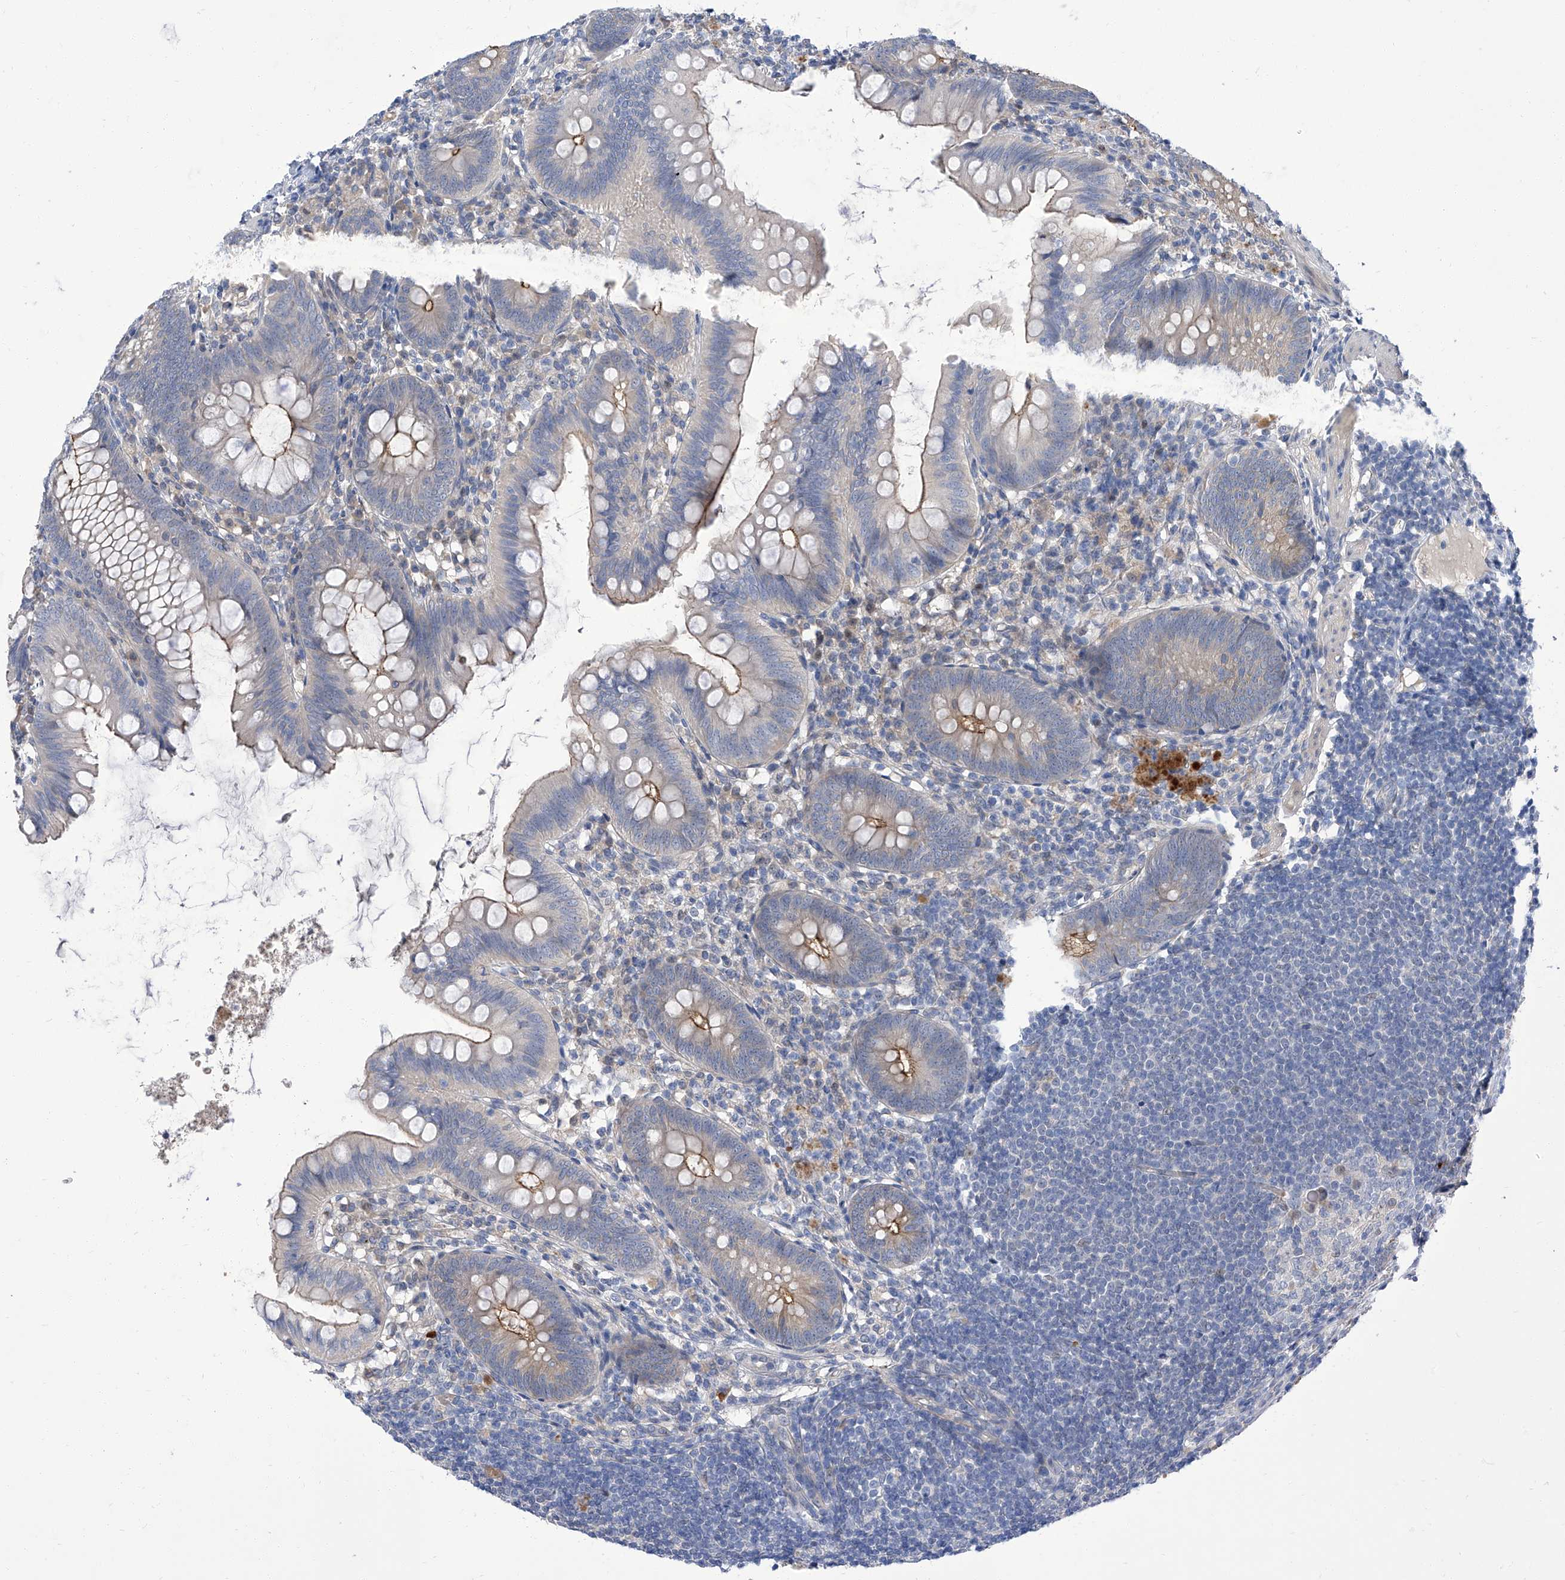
{"staining": {"intensity": "moderate", "quantity": "25%-75%", "location": "cytoplasmic/membranous"}, "tissue": "appendix", "cell_type": "Glandular cells", "image_type": "normal", "snomed": [{"axis": "morphology", "description": "Normal tissue, NOS"}, {"axis": "topography", "description": "Appendix"}], "caption": "Protein staining of unremarkable appendix exhibits moderate cytoplasmic/membranous staining in about 25%-75% of glandular cells.", "gene": "PARD3", "patient": {"sex": "female", "age": 62}}